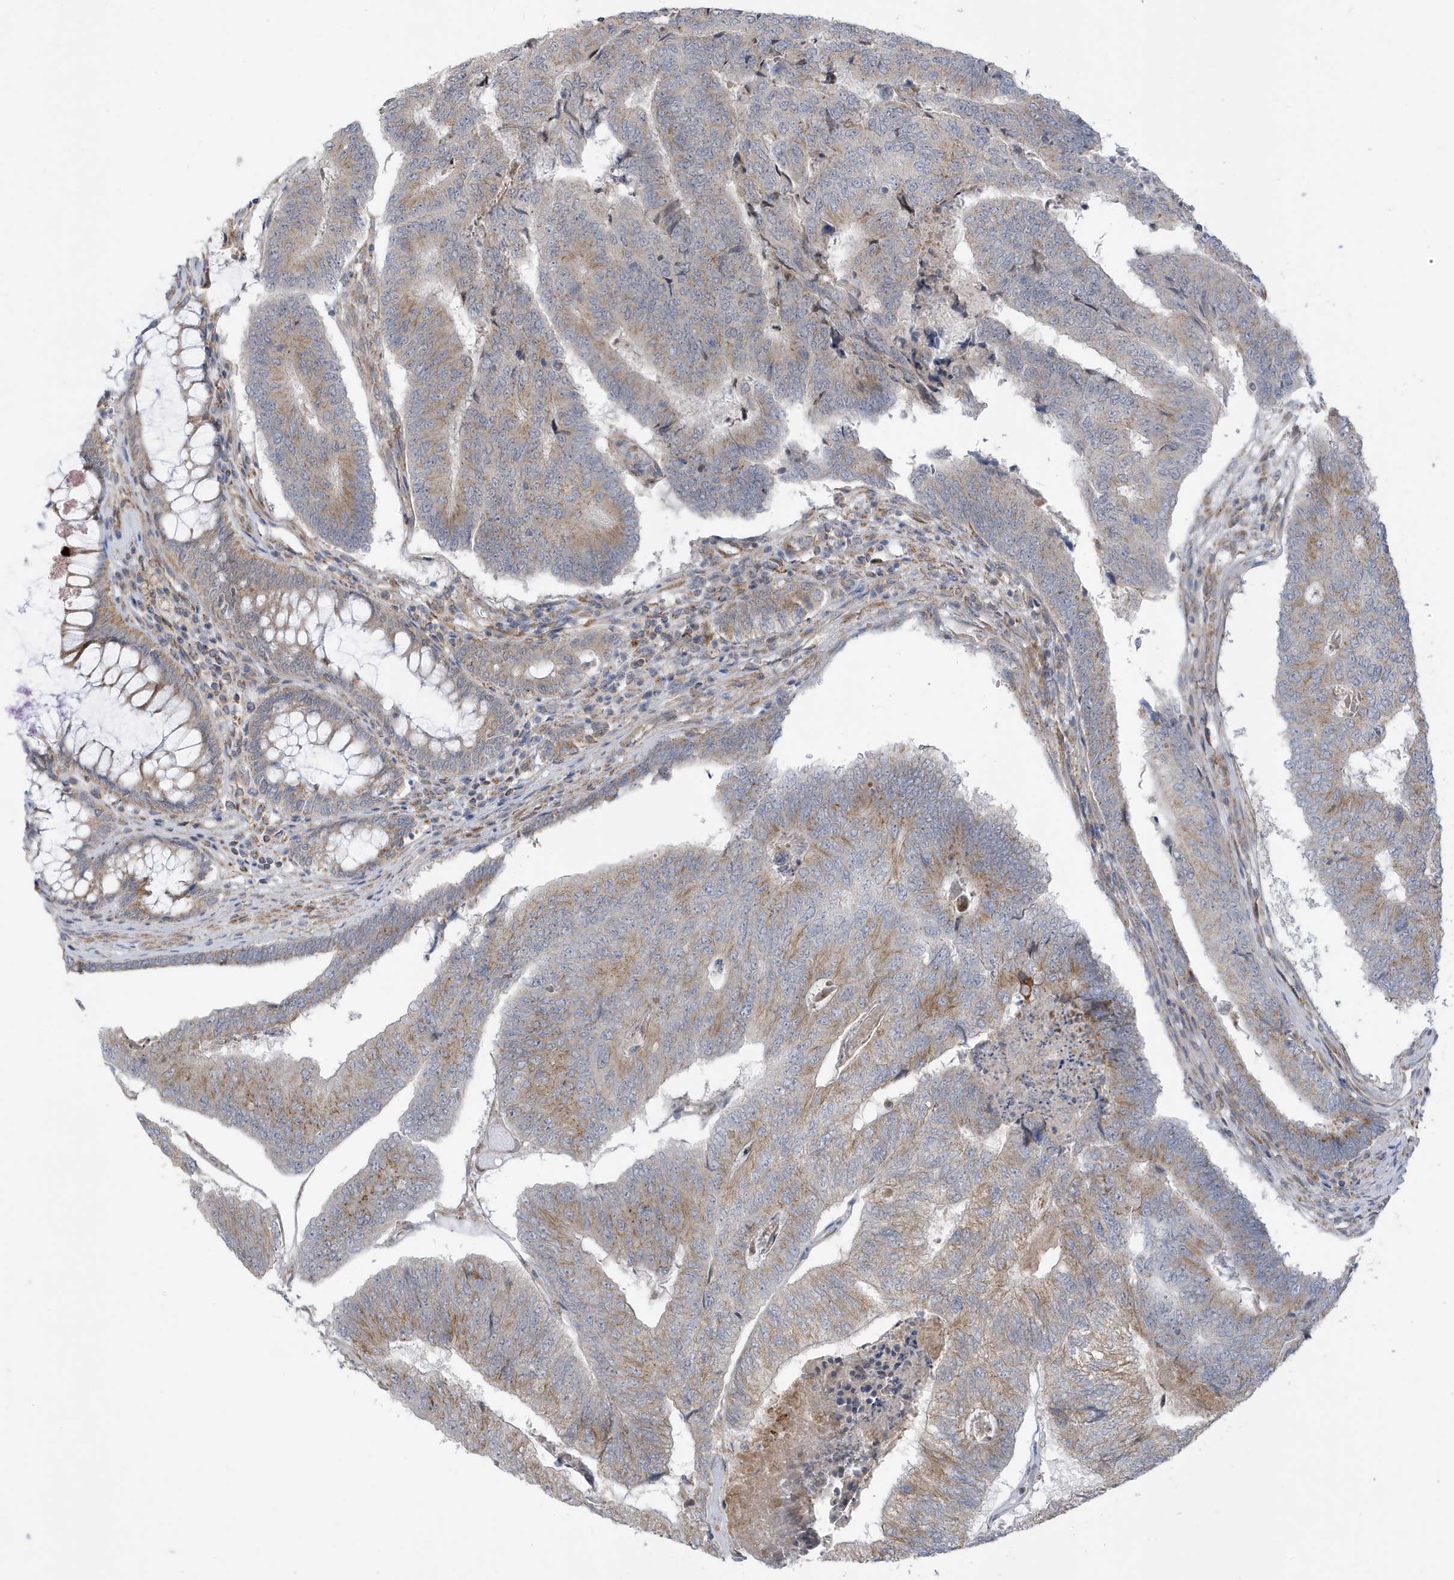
{"staining": {"intensity": "moderate", "quantity": "25%-75%", "location": "cytoplasmic/membranous"}, "tissue": "colorectal cancer", "cell_type": "Tumor cells", "image_type": "cancer", "snomed": [{"axis": "morphology", "description": "Adenocarcinoma, NOS"}, {"axis": "topography", "description": "Colon"}], "caption": "Protein expression by IHC displays moderate cytoplasmic/membranous expression in about 25%-75% of tumor cells in colorectal cancer (adenocarcinoma). Nuclei are stained in blue.", "gene": "ATP13A5", "patient": {"sex": "female", "age": 67}}